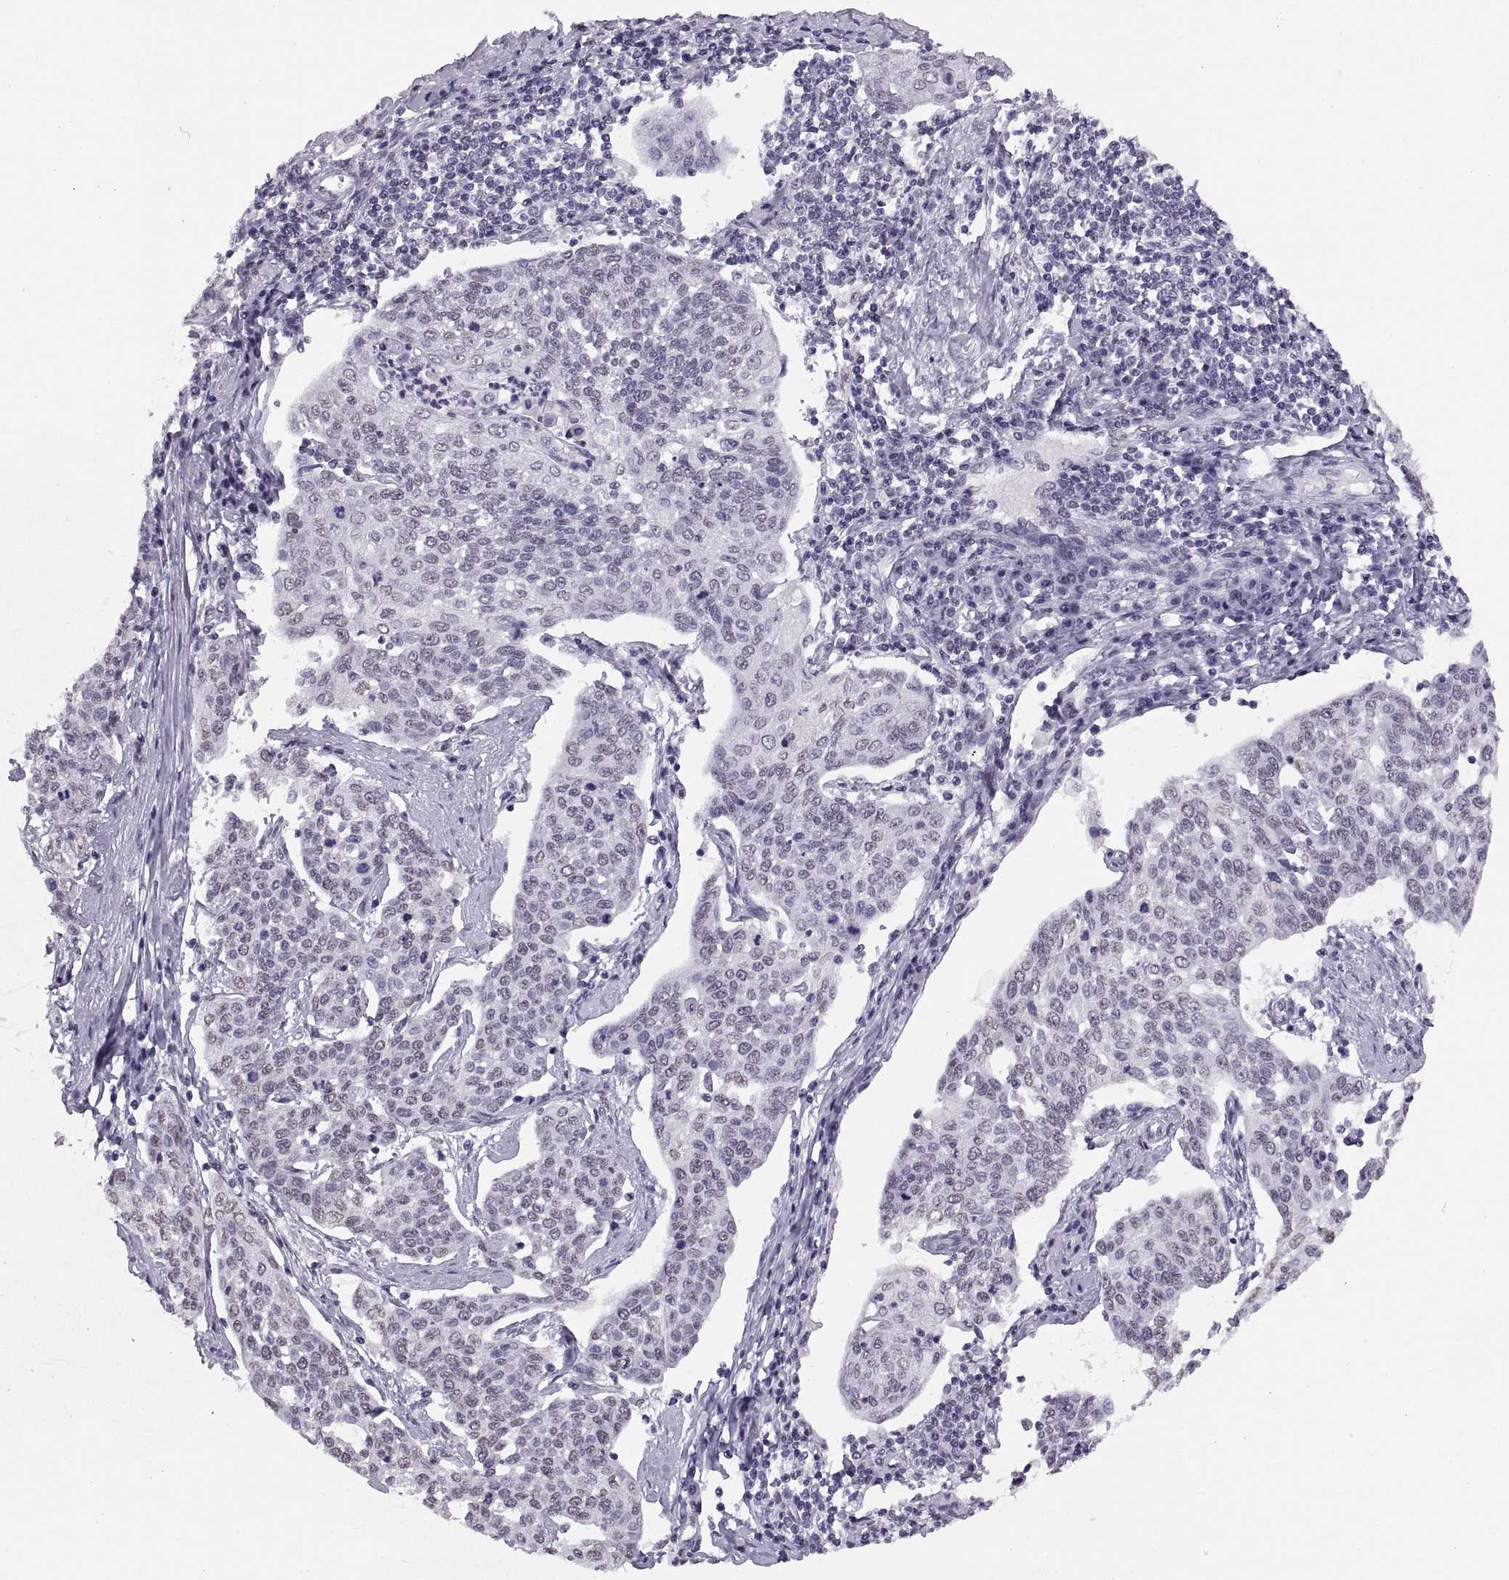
{"staining": {"intensity": "negative", "quantity": "none", "location": "none"}, "tissue": "cervical cancer", "cell_type": "Tumor cells", "image_type": "cancer", "snomed": [{"axis": "morphology", "description": "Squamous cell carcinoma, NOS"}, {"axis": "topography", "description": "Cervix"}], "caption": "Tumor cells show no significant expression in cervical squamous cell carcinoma. (Immunohistochemistry (ihc), brightfield microscopy, high magnification).", "gene": "CARTPT", "patient": {"sex": "female", "age": 34}}